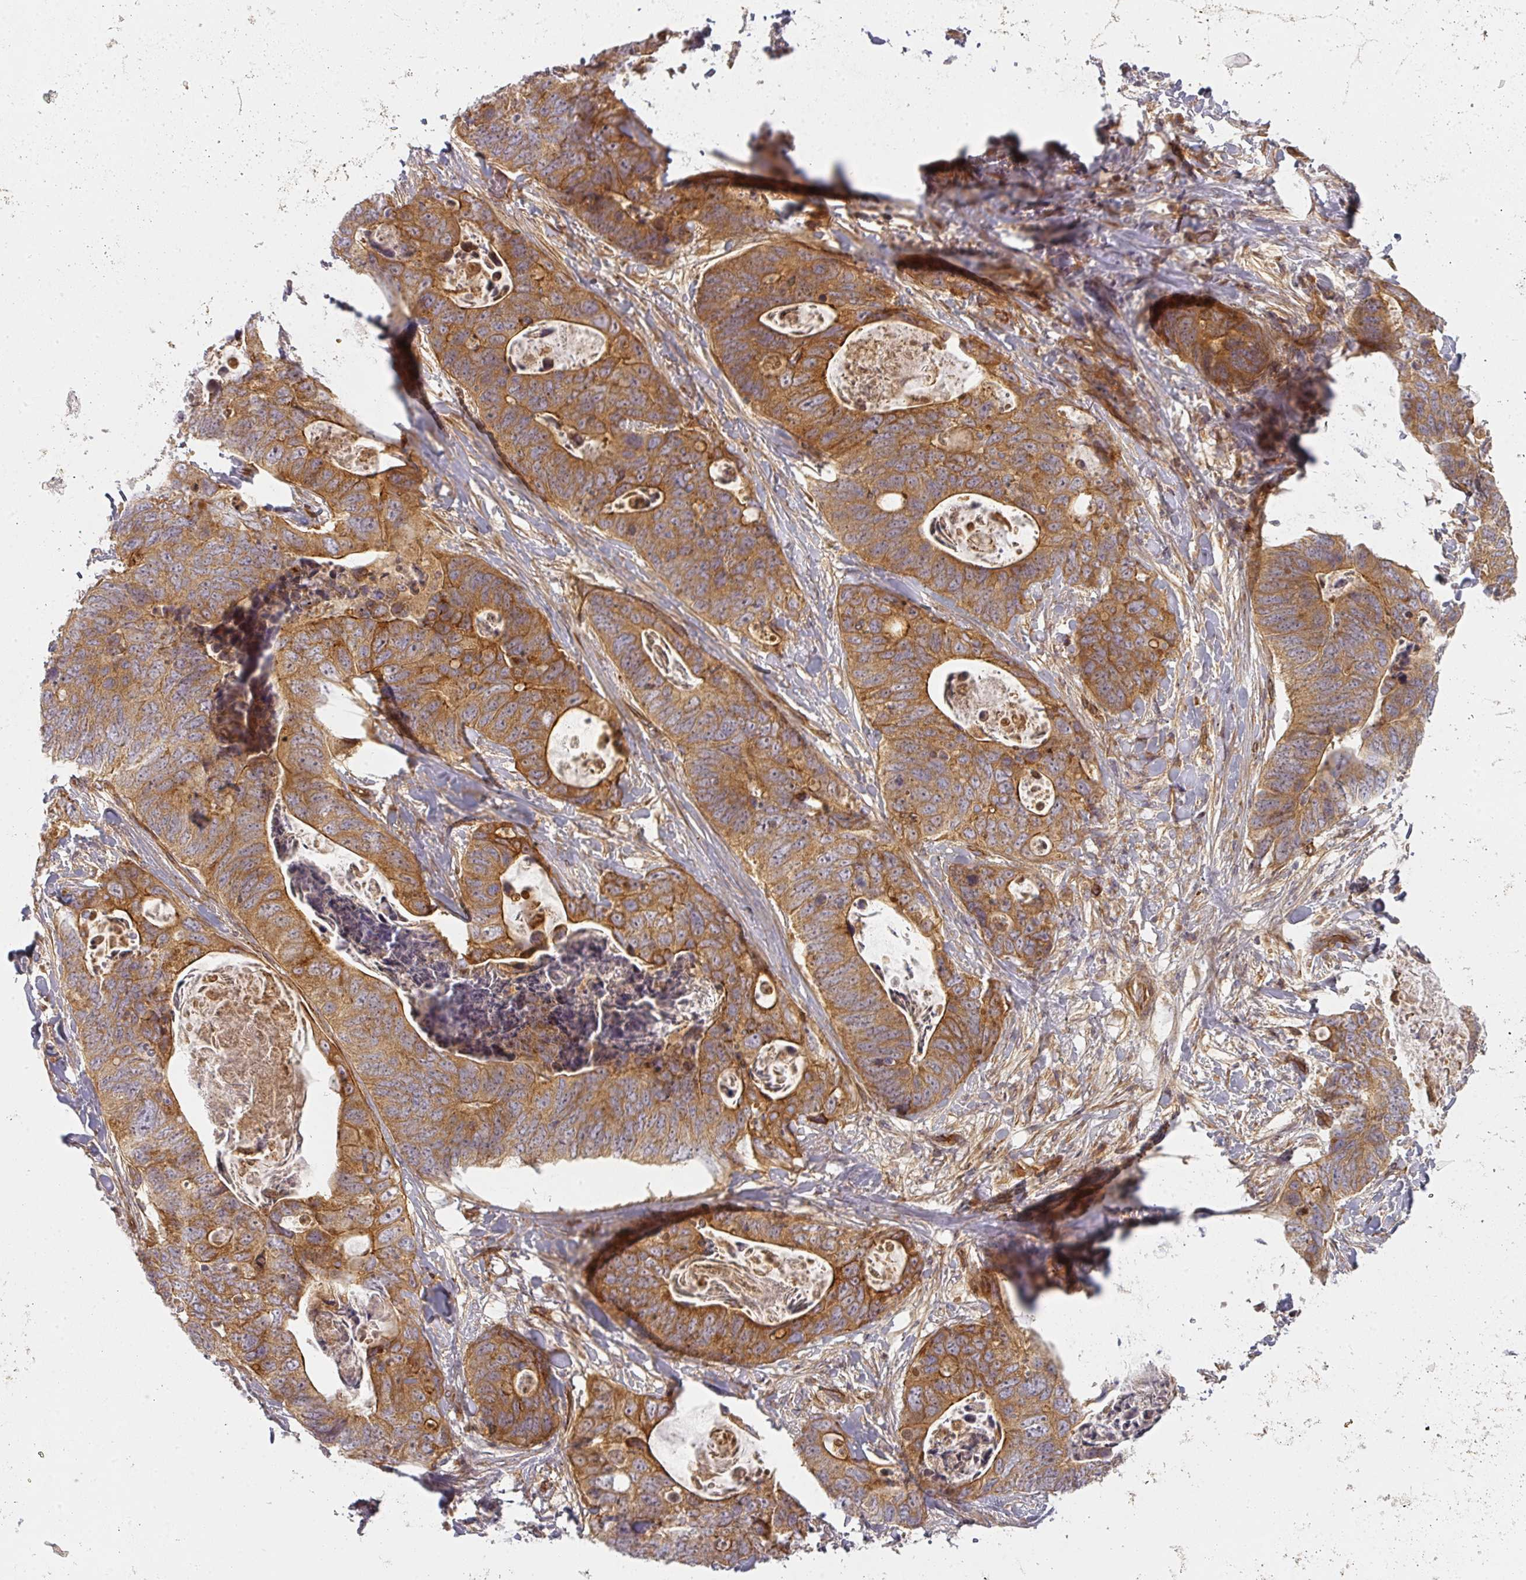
{"staining": {"intensity": "moderate", "quantity": ">75%", "location": "cytoplasmic/membranous"}, "tissue": "stomach cancer", "cell_type": "Tumor cells", "image_type": "cancer", "snomed": [{"axis": "morphology", "description": "Adenocarcinoma, NOS"}, {"axis": "topography", "description": "Stomach"}], "caption": "Stomach adenocarcinoma was stained to show a protein in brown. There is medium levels of moderate cytoplasmic/membranous positivity in approximately >75% of tumor cells. The staining was performed using DAB (3,3'-diaminobenzidine), with brown indicating positive protein expression. Nuclei are stained blue with hematoxylin.", "gene": "CNOT1", "patient": {"sex": "female", "age": 89}}